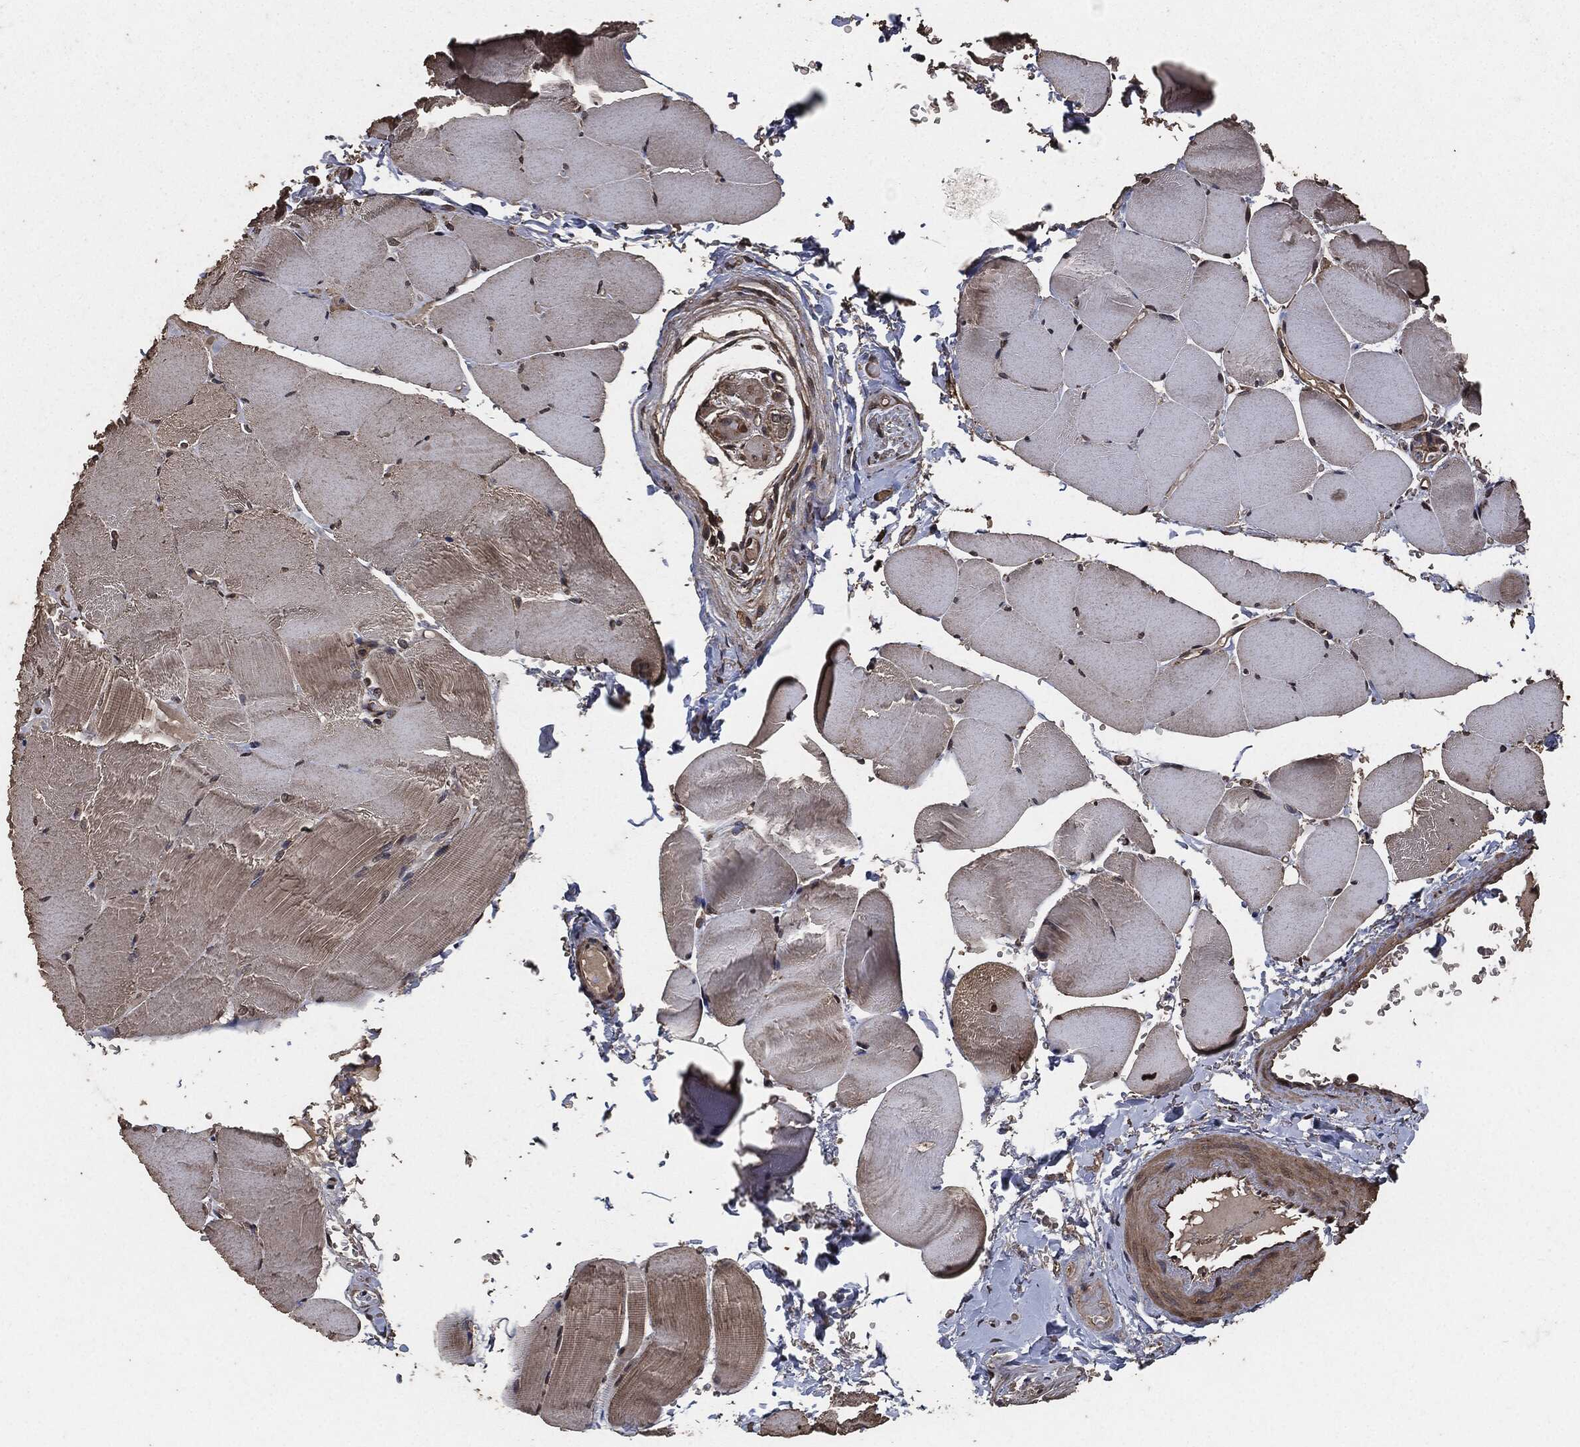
{"staining": {"intensity": "weak", "quantity": "25%-75%", "location": "cytoplasmic/membranous"}, "tissue": "skeletal muscle", "cell_type": "Myocytes", "image_type": "normal", "snomed": [{"axis": "morphology", "description": "Normal tissue, NOS"}, {"axis": "topography", "description": "Skeletal muscle"}], "caption": "Immunohistochemistry (DAB (3,3'-diaminobenzidine)) staining of benign skeletal muscle displays weak cytoplasmic/membranous protein expression in approximately 25%-75% of myocytes. The staining was performed using DAB (3,3'-diaminobenzidine) to visualize the protein expression in brown, while the nuclei were stained in blue with hematoxylin (Magnification: 20x).", "gene": "AKT1S1", "patient": {"sex": "female", "age": 37}}